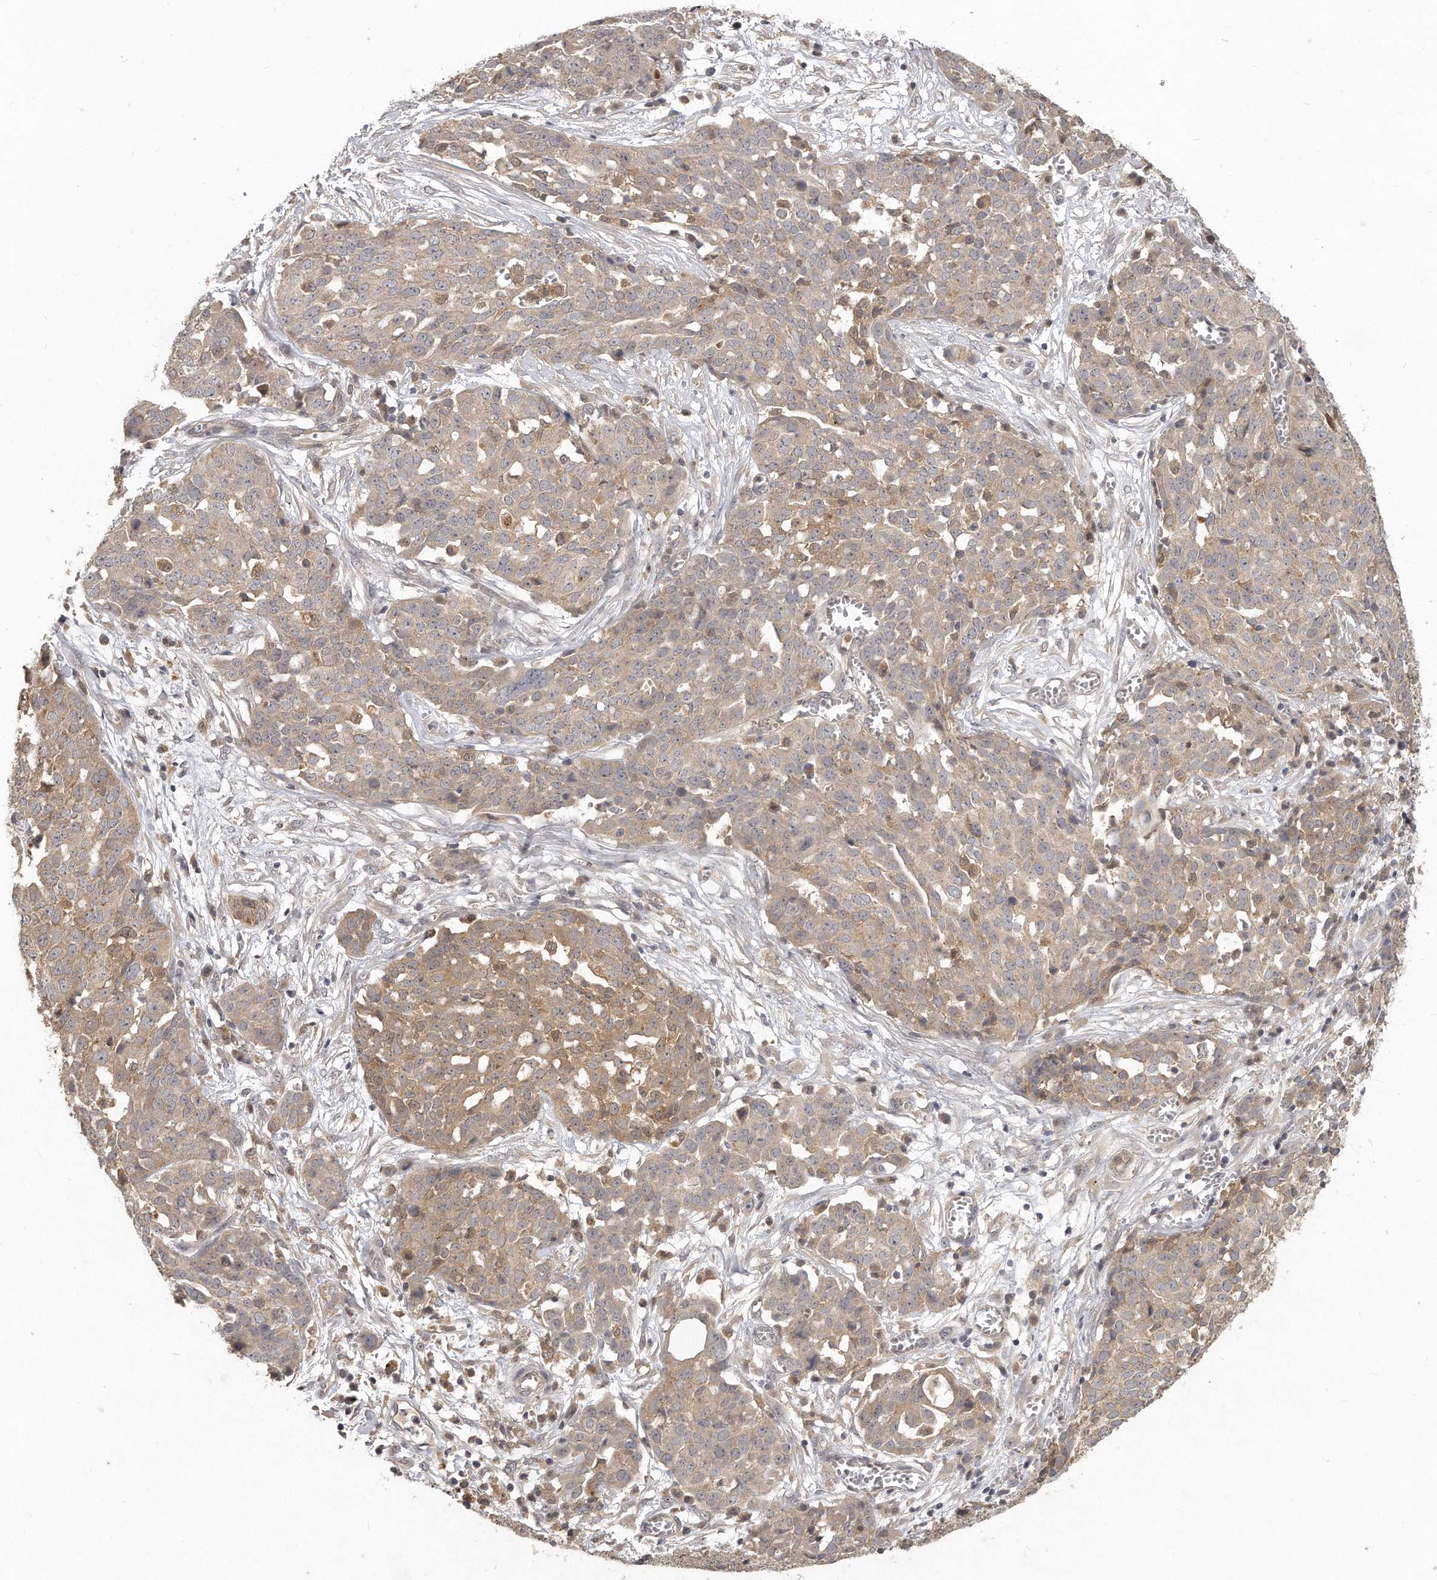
{"staining": {"intensity": "moderate", "quantity": "25%-75%", "location": "cytoplasmic/membranous"}, "tissue": "ovarian cancer", "cell_type": "Tumor cells", "image_type": "cancer", "snomed": [{"axis": "morphology", "description": "Cystadenocarcinoma, serous, NOS"}, {"axis": "topography", "description": "Soft tissue"}, {"axis": "topography", "description": "Ovary"}], "caption": "Immunohistochemistry (IHC) of human ovarian cancer (serous cystadenocarcinoma) demonstrates medium levels of moderate cytoplasmic/membranous expression in approximately 25%-75% of tumor cells.", "gene": "LGALS8", "patient": {"sex": "female", "age": 57}}